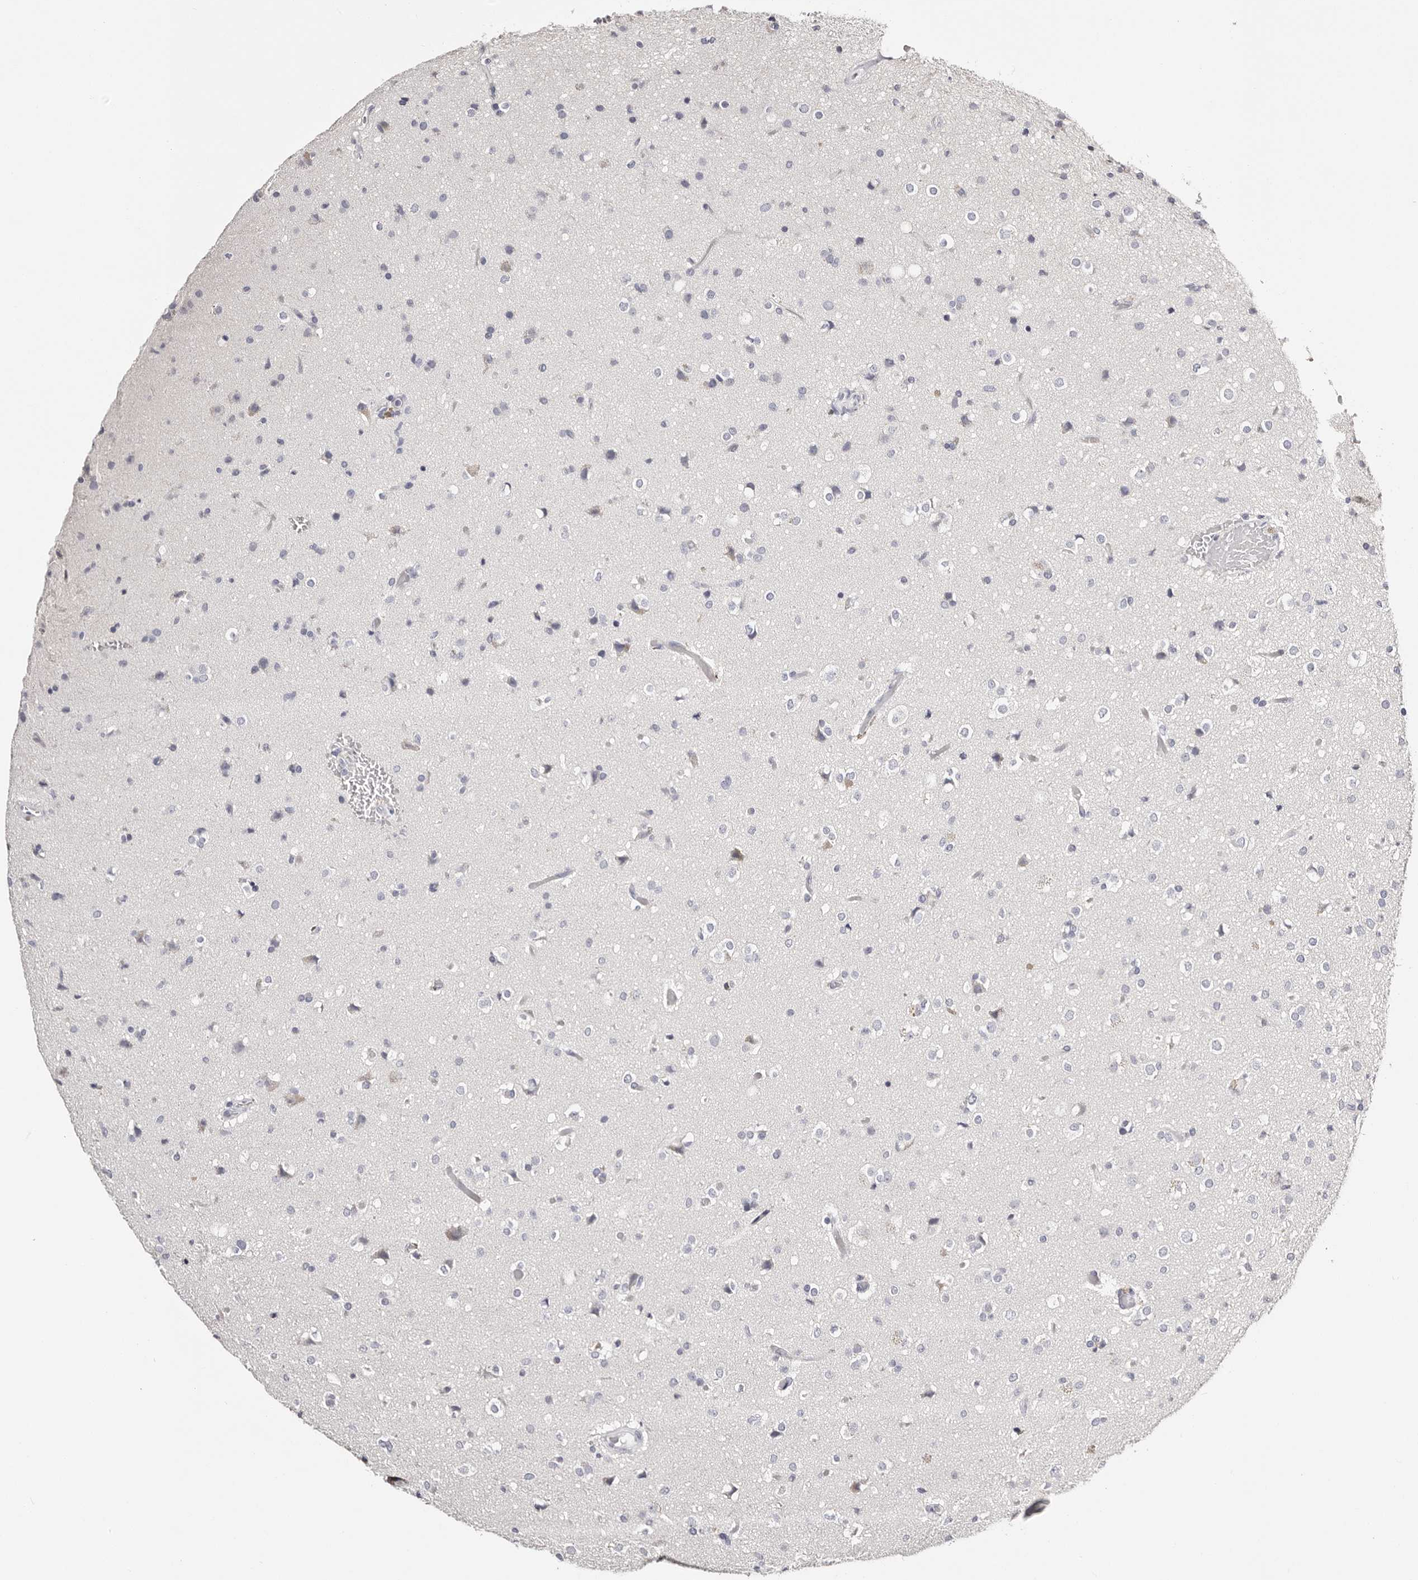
{"staining": {"intensity": "negative", "quantity": "none", "location": "none"}, "tissue": "glioma", "cell_type": "Tumor cells", "image_type": "cancer", "snomed": [{"axis": "morphology", "description": "Glioma, malignant, Low grade"}, {"axis": "topography", "description": "Brain"}], "caption": "A photomicrograph of human low-grade glioma (malignant) is negative for staining in tumor cells.", "gene": "ROM1", "patient": {"sex": "male", "age": 65}}